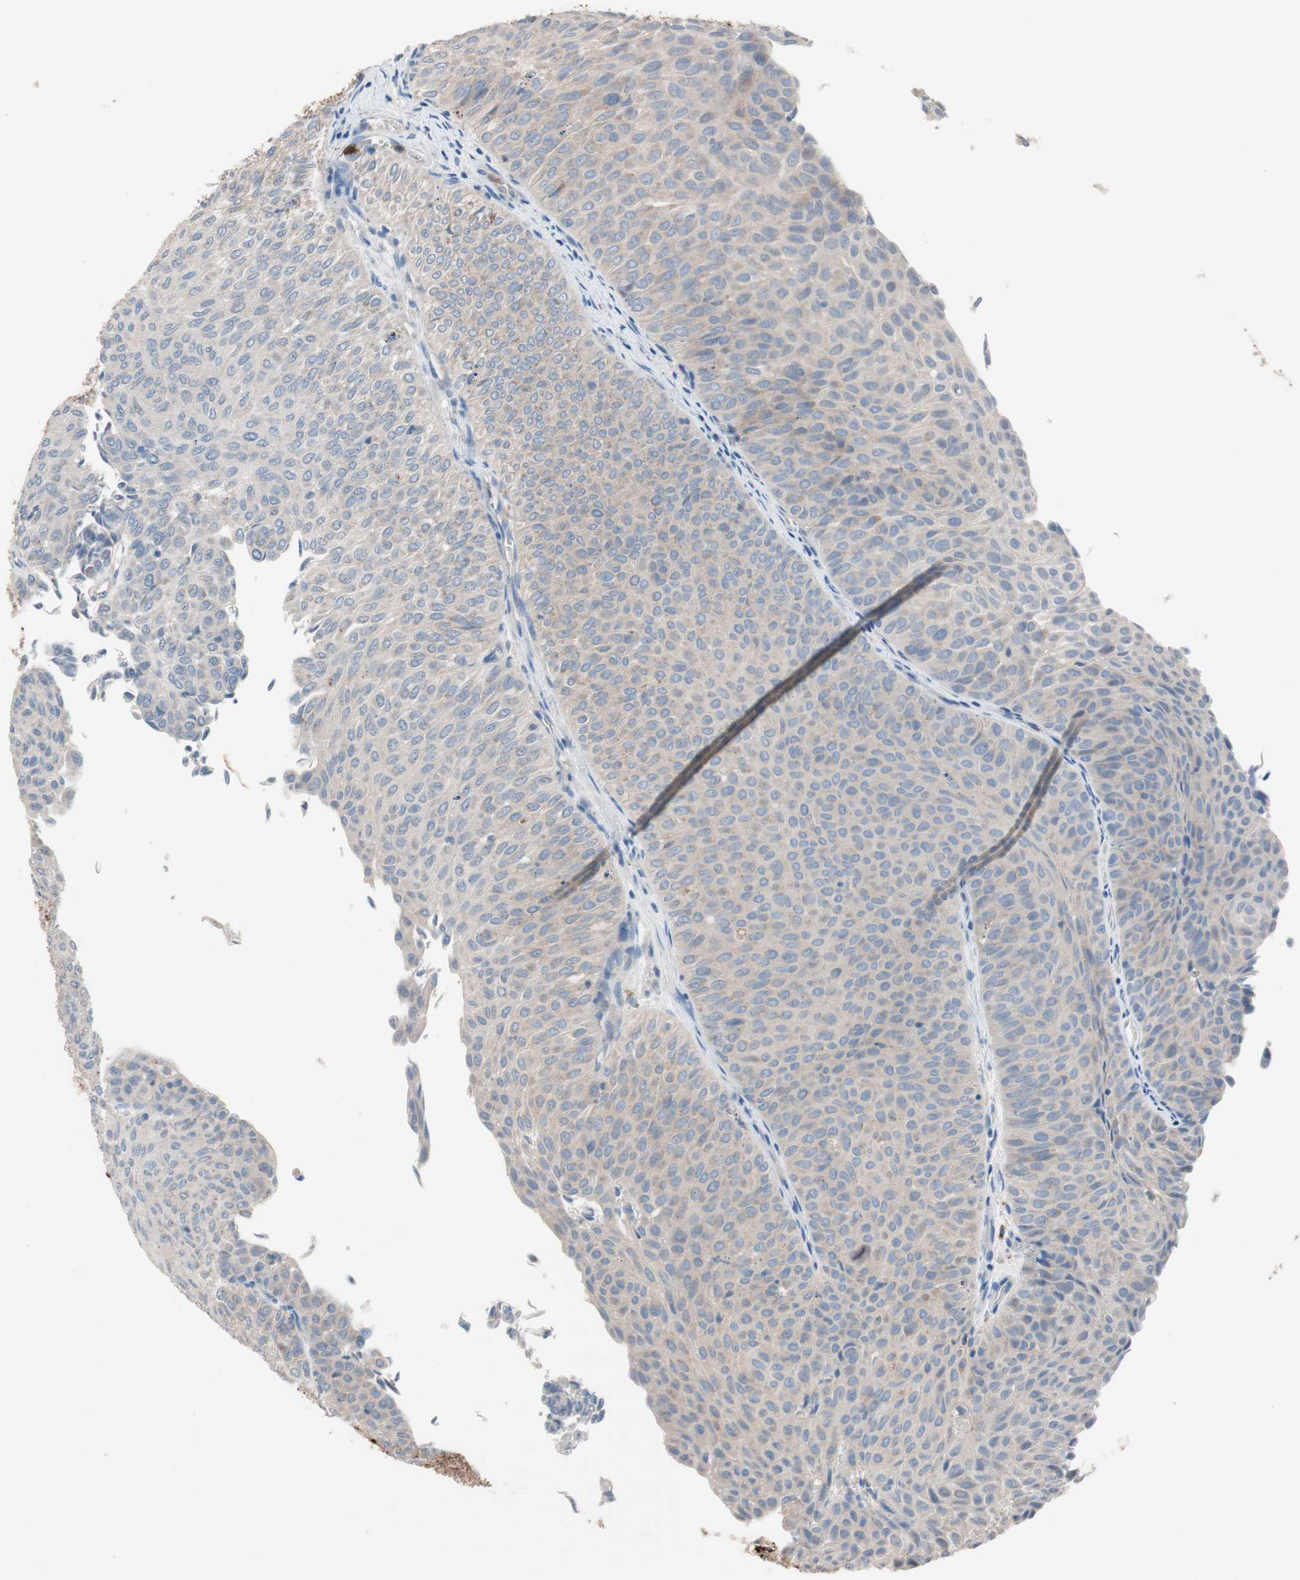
{"staining": {"intensity": "weak", "quantity": ">75%", "location": "cytoplasmic/membranous"}, "tissue": "urothelial cancer", "cell_type": "Tumor cells", "image_type": "cancer", "snomed": [{"axis": "morphology", "description": "Urothelial carcinoma, Low grade"}, {"axis": "topography", "description": "Urinary bladder"}], "caption": "Protein staining of urothelial cancer tissue displays weak cytoplasmic/membranous staining in about >75% of tumor cells. The staining is performed using DAB (3,3'-diaminobenzidine) brown chromogen to label protein expression. The nuclei are counter-stained blue using hematoxylin.", "gene": "CLEC4D", "patient": {"sex": "male", "age": 78}}